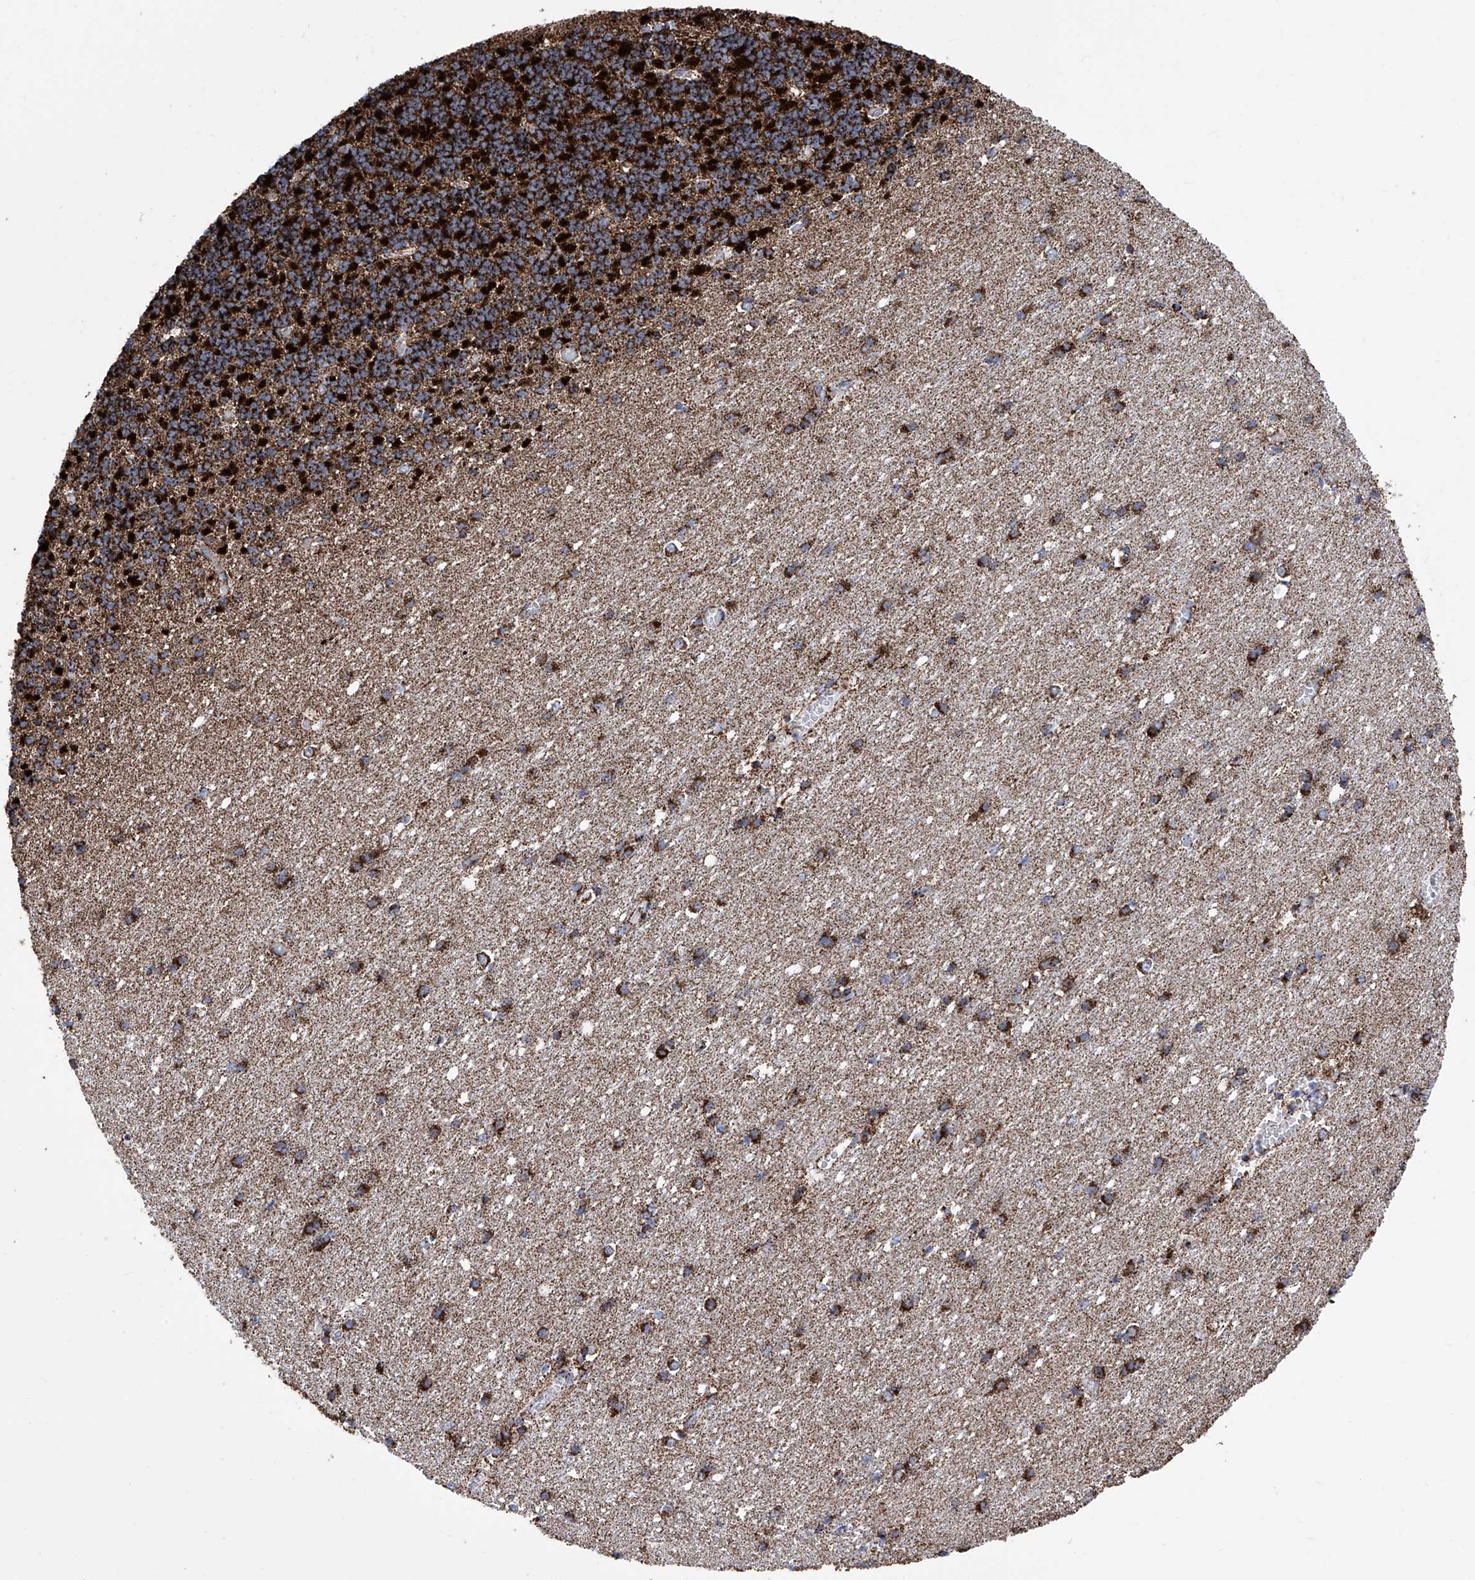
{"staining": {"intensity": "strong", "quantity": ">75%", "location": "cytoplasmic/membranous"}, "tissue": "cerebellum", "cell_type": "Cells in granular layer", "image_type": "normal", "snomed": [{"axis": "morphology", "description": "Normal tissue, NOS"}, {"axis": "topography", "description": "Cerebellum"}], "caption": "Cells in granular layer demonstrate high levels of strong cytoplasmic/membranous staining in about >75% of cells in benign human cerebellum. Immunohistochemistry (ihc) stains the protein in brown and the nuclei are stained blue.", "gene": "ATP5PF", "patient": {"sex": "male", "age": 37}}